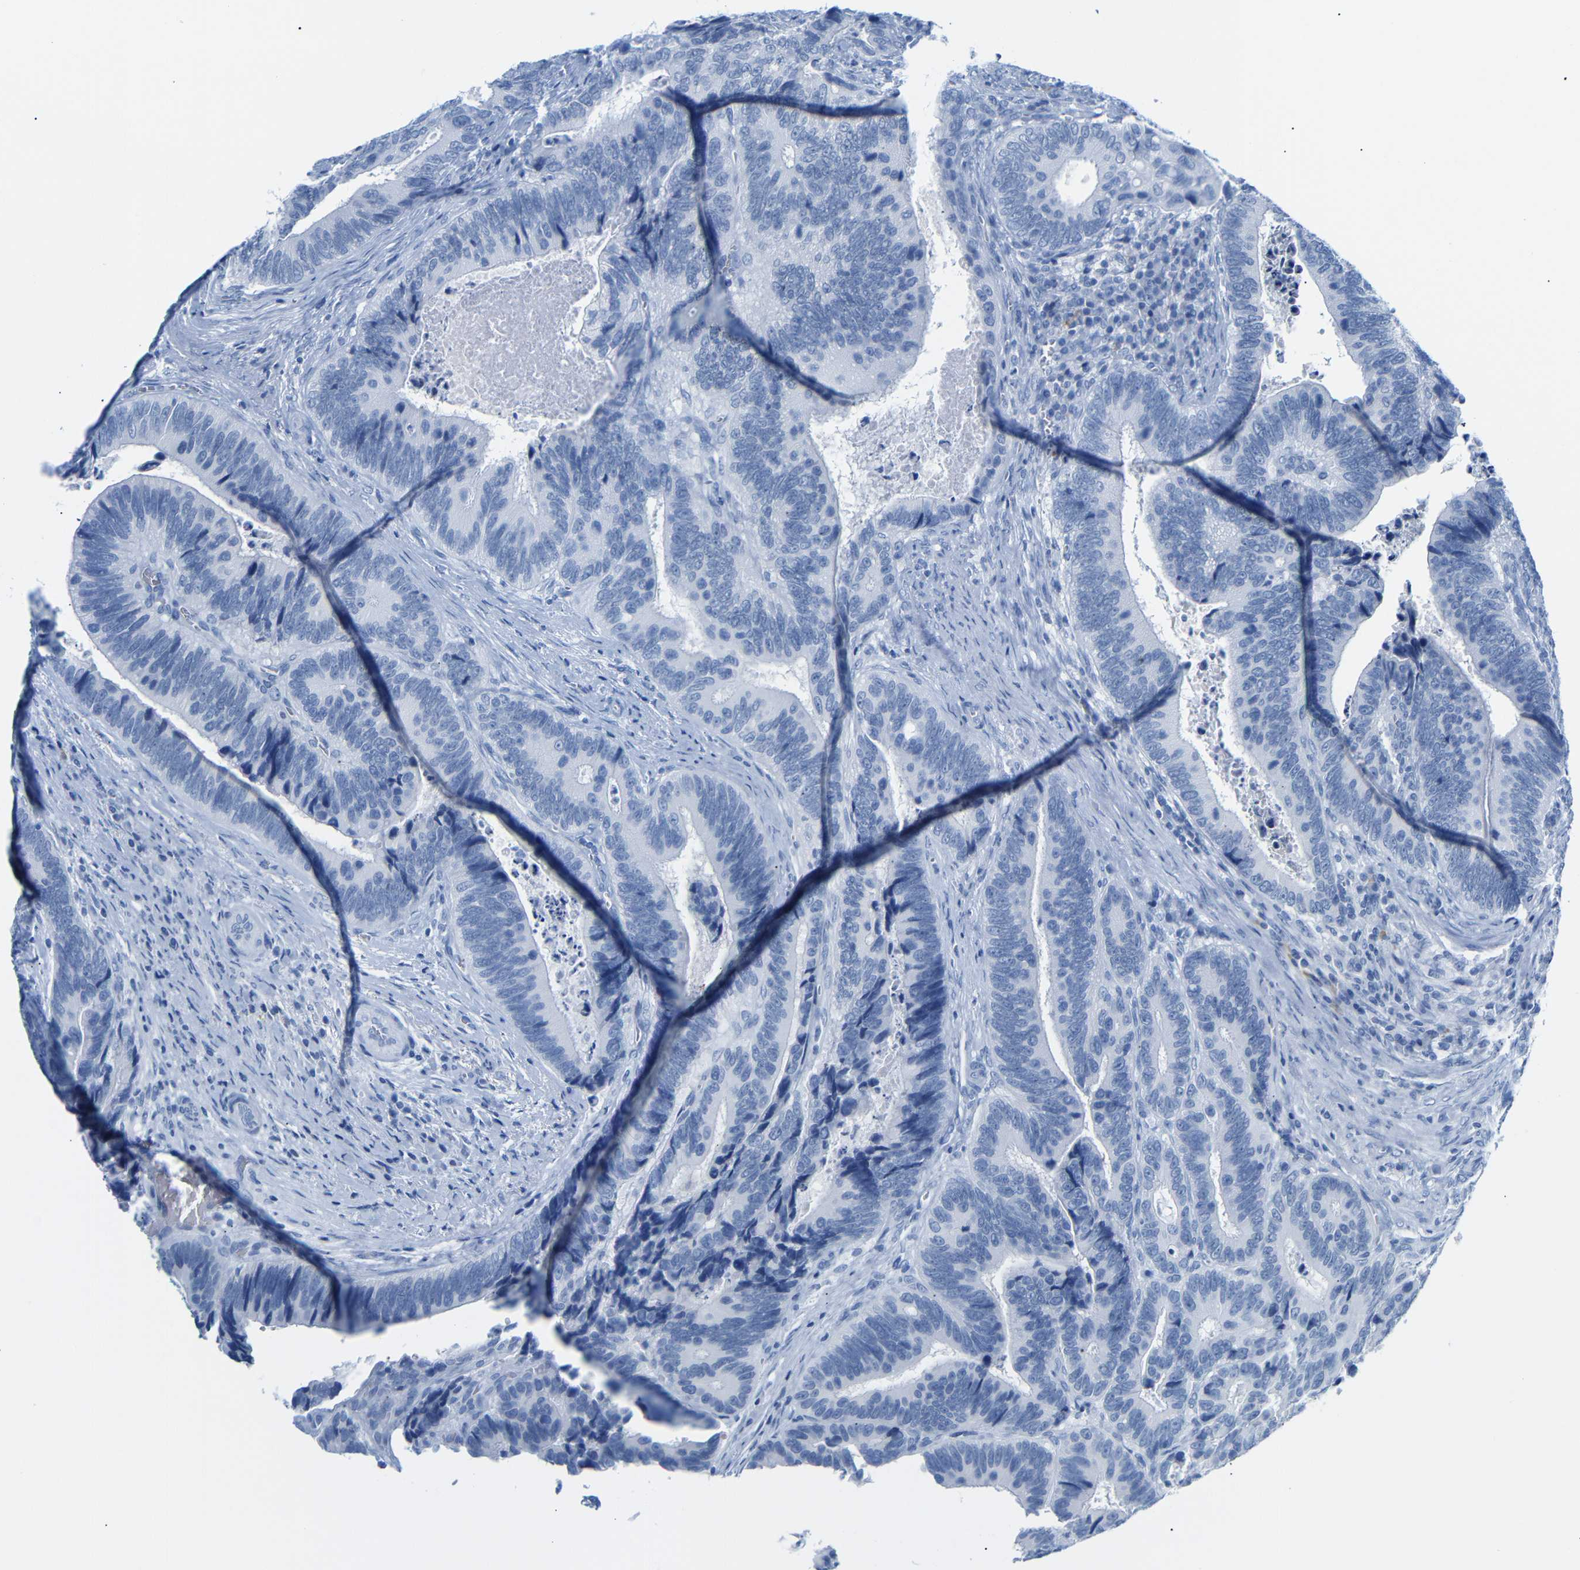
{"staining": {"intensity": "negative", "quantity": "none", "location": "none"}, "tissue": "colorectal cancer", "cell_type": "Tumor cells", "image_type": "cancer", "snomed": [{"axis": "morphology", "description": "Inflammation, NOS"}, {"axis": "morphology", "description": "Adenocarcinoma, NOS"}, {"axis": "topography", "description": "Colon"}], "caption": "Human colorectal adenocarcinoma stained for a protein using immunohistochemistry shows no expression in tumor cells.", "gene": "ERVMER34-1", "patient": {"sex": "male", "age": 72}}